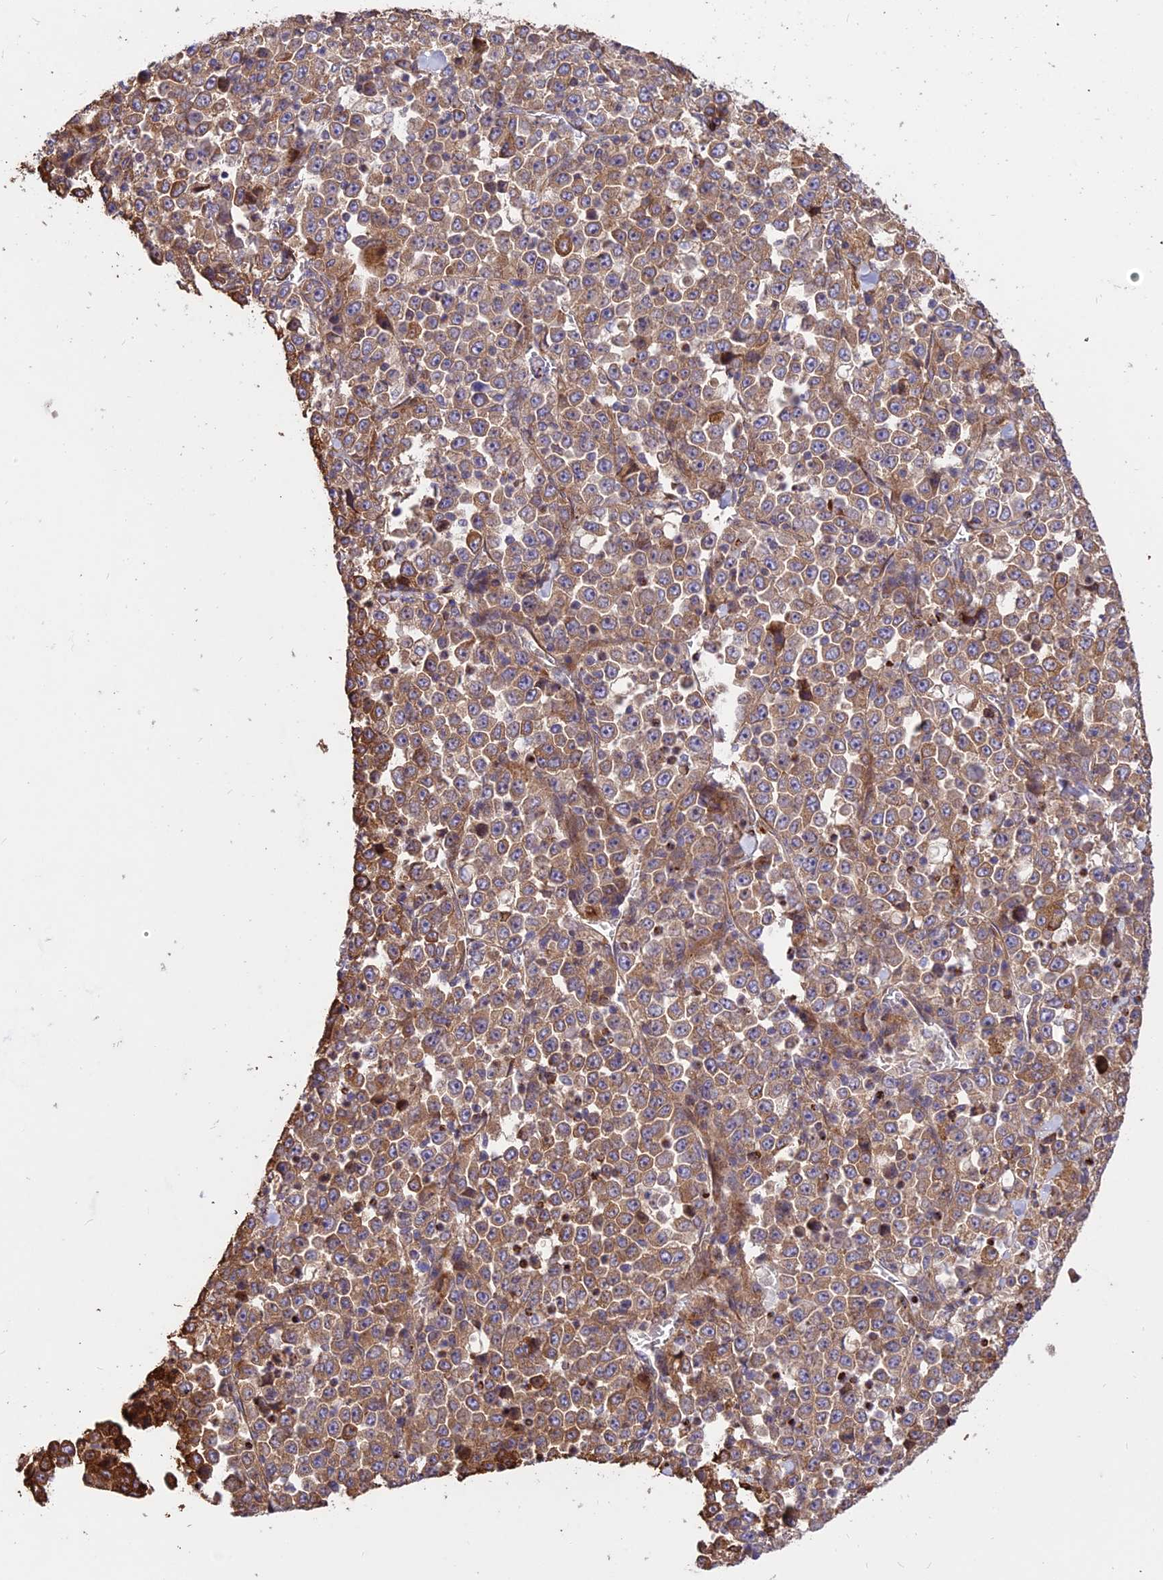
{"staining": {"intensity": "moderate", "quantity": ">75%", "location": "cytoplasmic/membranous"}, "tissue": "stomach cancer", "cell_type": "Tumor cells", "image_type": "cancer", "snomed": [{"axis": "morphology", "description": "Normal tissue, NOS"}, {"axis": "morphology", "description": "Adenocarcinoma, NOS"}, {"axis": "topography", "description": "Stomach, upper"}, {"axis": "topography", "description": "Stomach"}], "caption": "A micrograph showing moderate cytoplasmic/membranous positivity in approximately >75% of tumor cells in stomach cancer (adenocarcinoma), as visualized by brown immunohistochemical staining.", "gene": "ROCK1", "patient": {"sex": "male", "age": 59}}